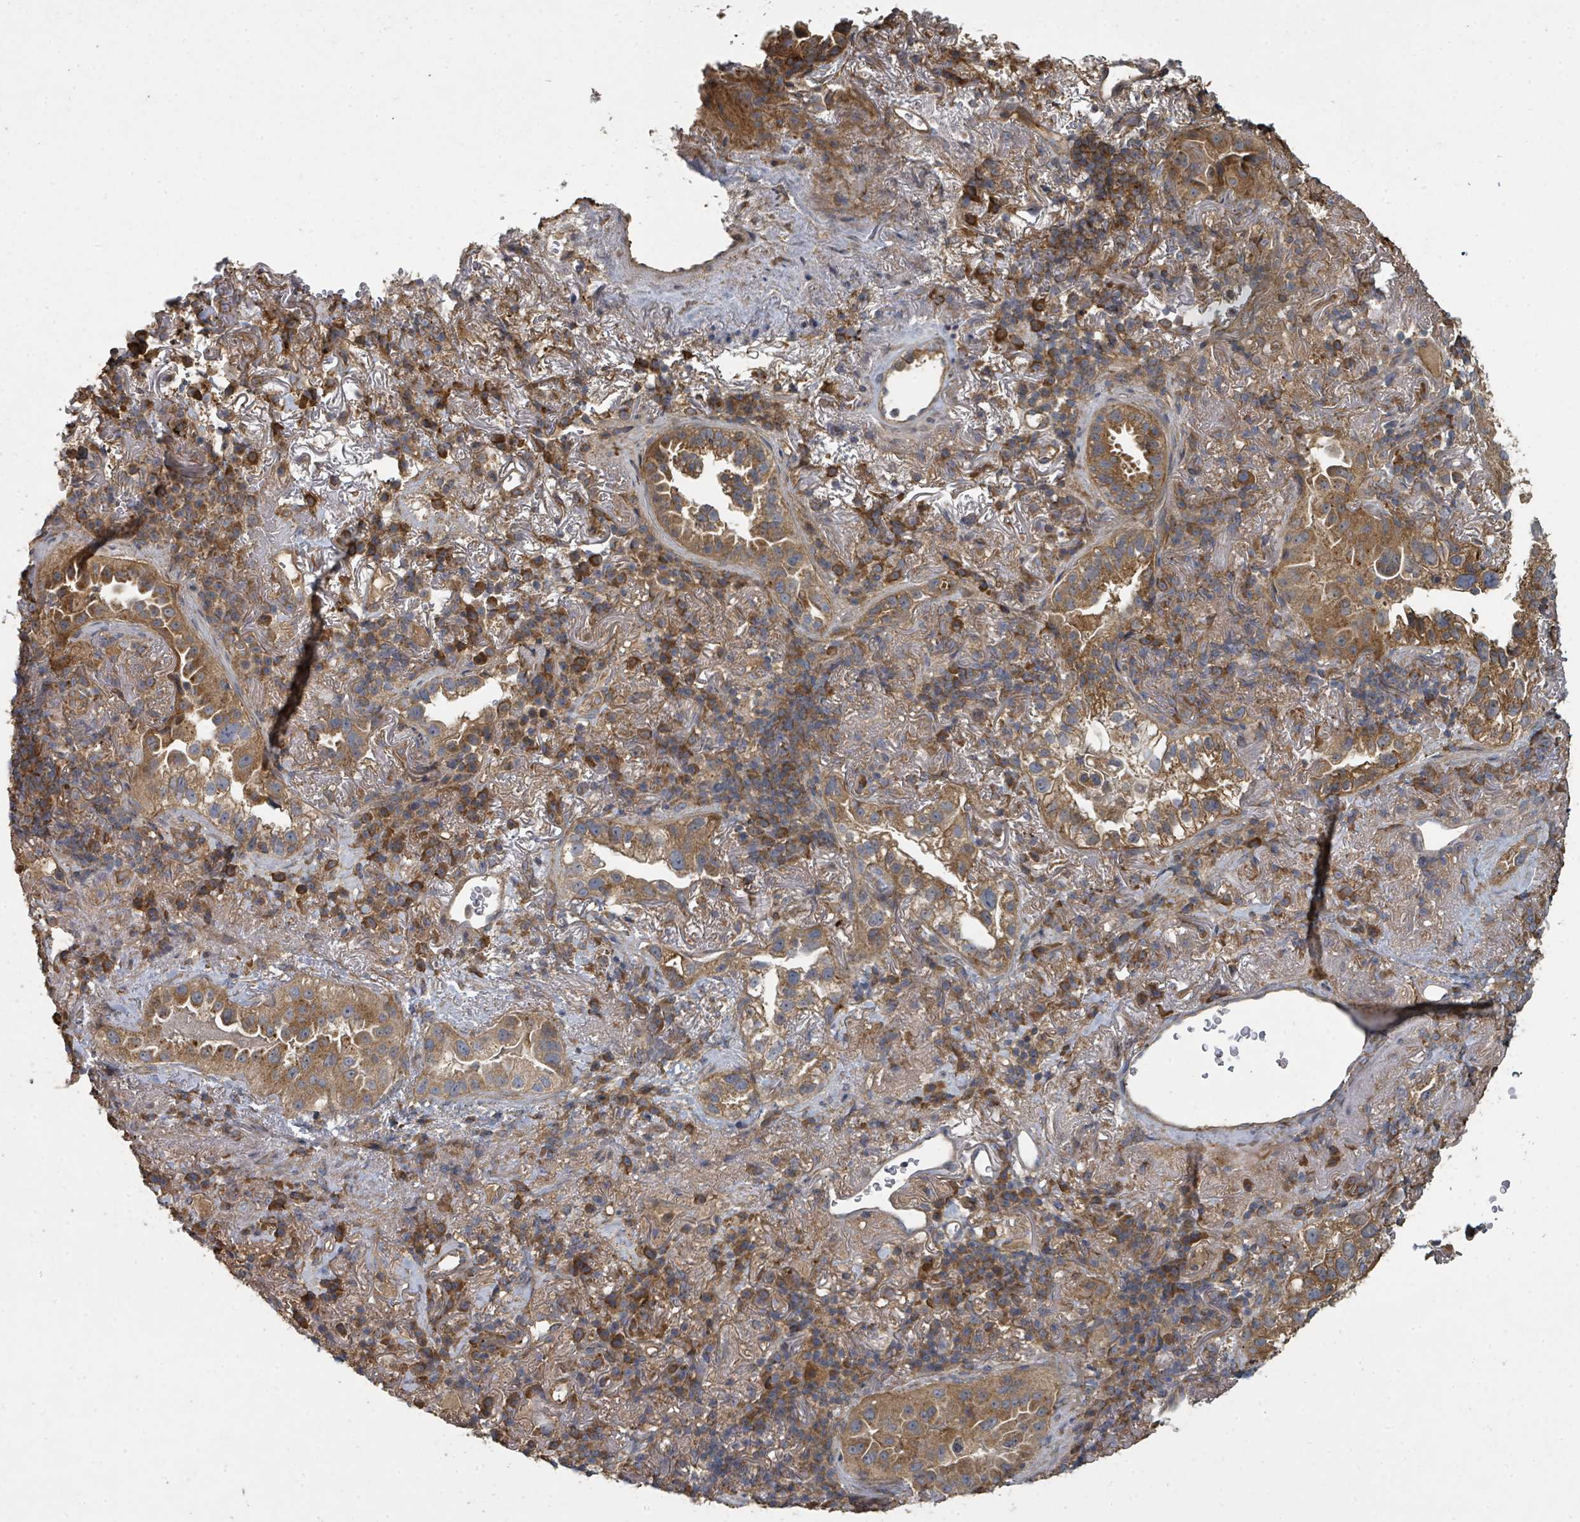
{"staining": {"intensity": "moderate", "quantity": ">75%", "location": "cytoplasmic/membranous"}, "tissue": "lung cancer", "cell_type": "Tumor cells", "image_type": "cancer", "snomed": [{"axis": "morphology", "description": "Adenocarcinoma, NOS"}, {"axis": "topography", "description": "Lung"}], "caption": "IHC (DAB) staining of human lung cancer (adenocarcinoma) demonstrates moderate cytoplasmic/membranous protein expression in about >75% of tumor cells. (DAB IHC, brown staining for protein, blue staining for nuclei).", "gene": "WDFY1", "patient": {"sex": "female", "age": 69}}